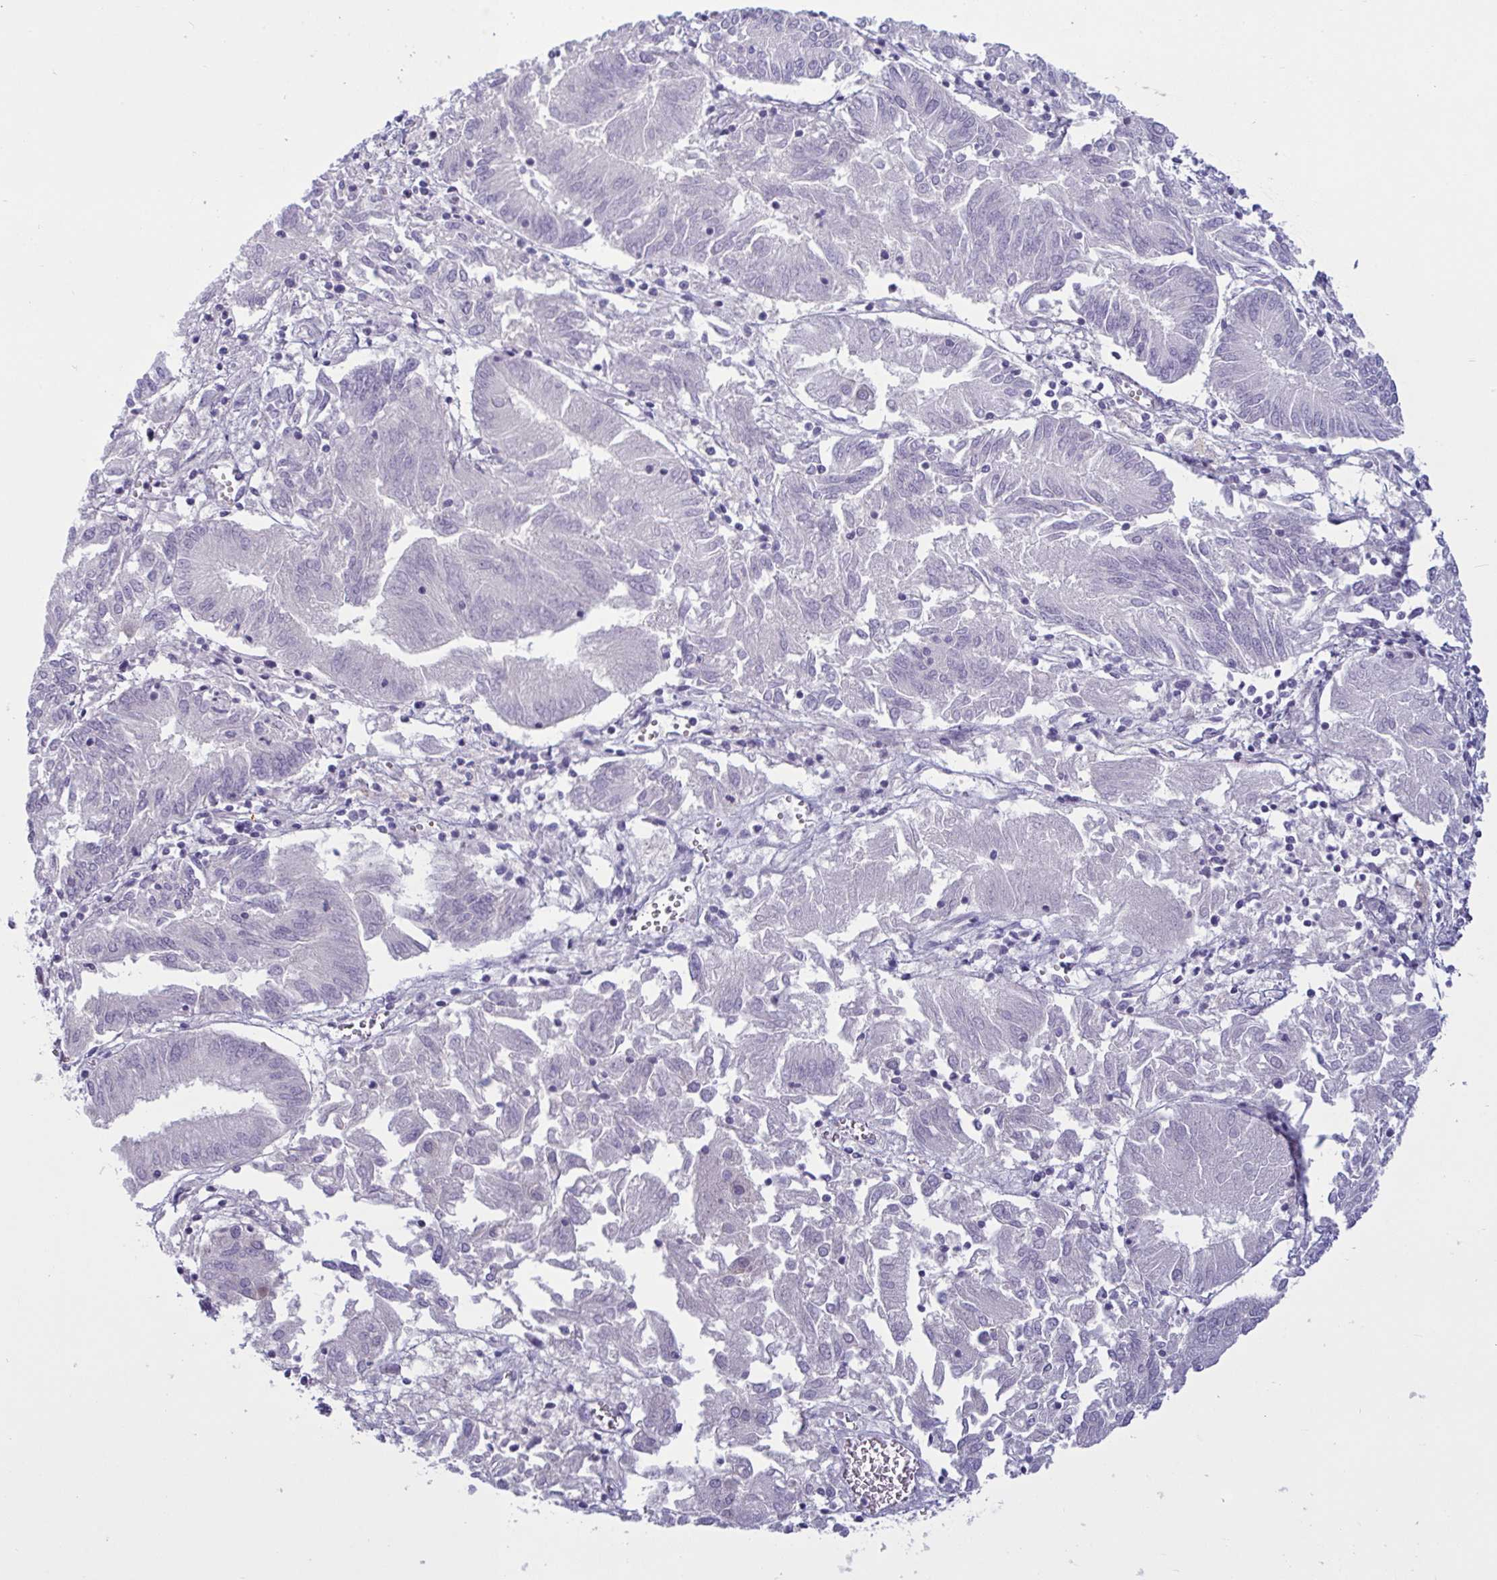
{"staining": {"intensity": "negative", "quantity": "none", "location": "none"}, "tissue": "endometrial cancer", "cell_type": "Tumor cells", "image_type": "cancer", "snomed": [{"axis": "morphology", "description": "Adenocarcinoma, NOS"}, {"axis": "topography", "description": "Endometrium"}], "caption": "Immunohistochemistry (IHC) of endometrial cancer (adenocarcinoma) exhibits no expression in tumor cells.", "gene": "VWC2", "patient": {"sex": "female", "age": 54}}